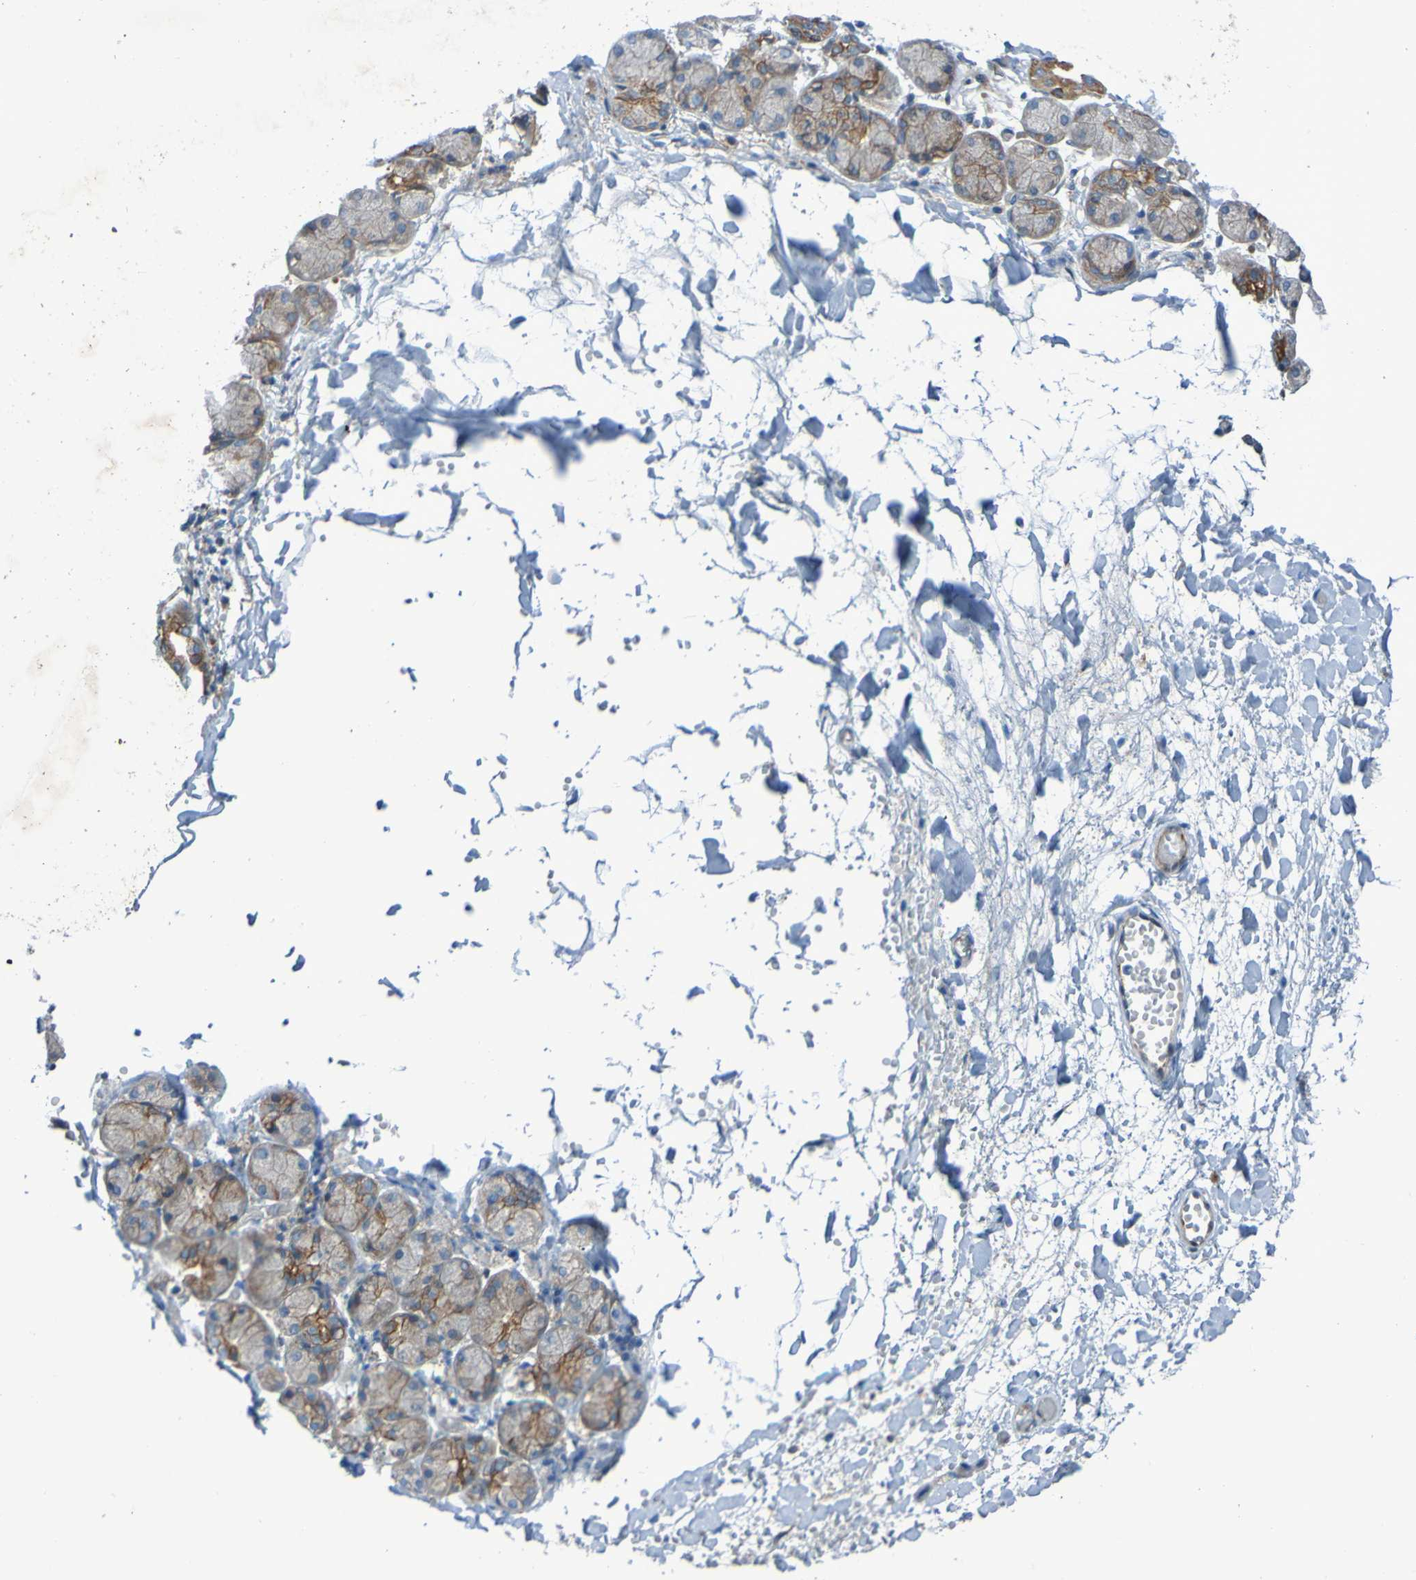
{"staining": {"intensity": "moderate", "quantity": "25%-75%", "location": "cytoplasmic/membranous"}, "tissue": "salivary gland", "cell_type": "Glandular cells", "image_type": "normal", "snomed": [{"axis": "morphology", "description": "Normal tissue, NOS"}, {"axis": "topography", "description": "Salivary gland"}], "caption": "A high-resolution histopathology image shows immunohistochemistry (IHC) staining of unremarkable salivary gland, which displays moderate cytoplasmic/membranous staining in approximately 25%-75% of glandular cells.", "gene": "NPRL3", "patient": {"sex": "female", "age": 24}}